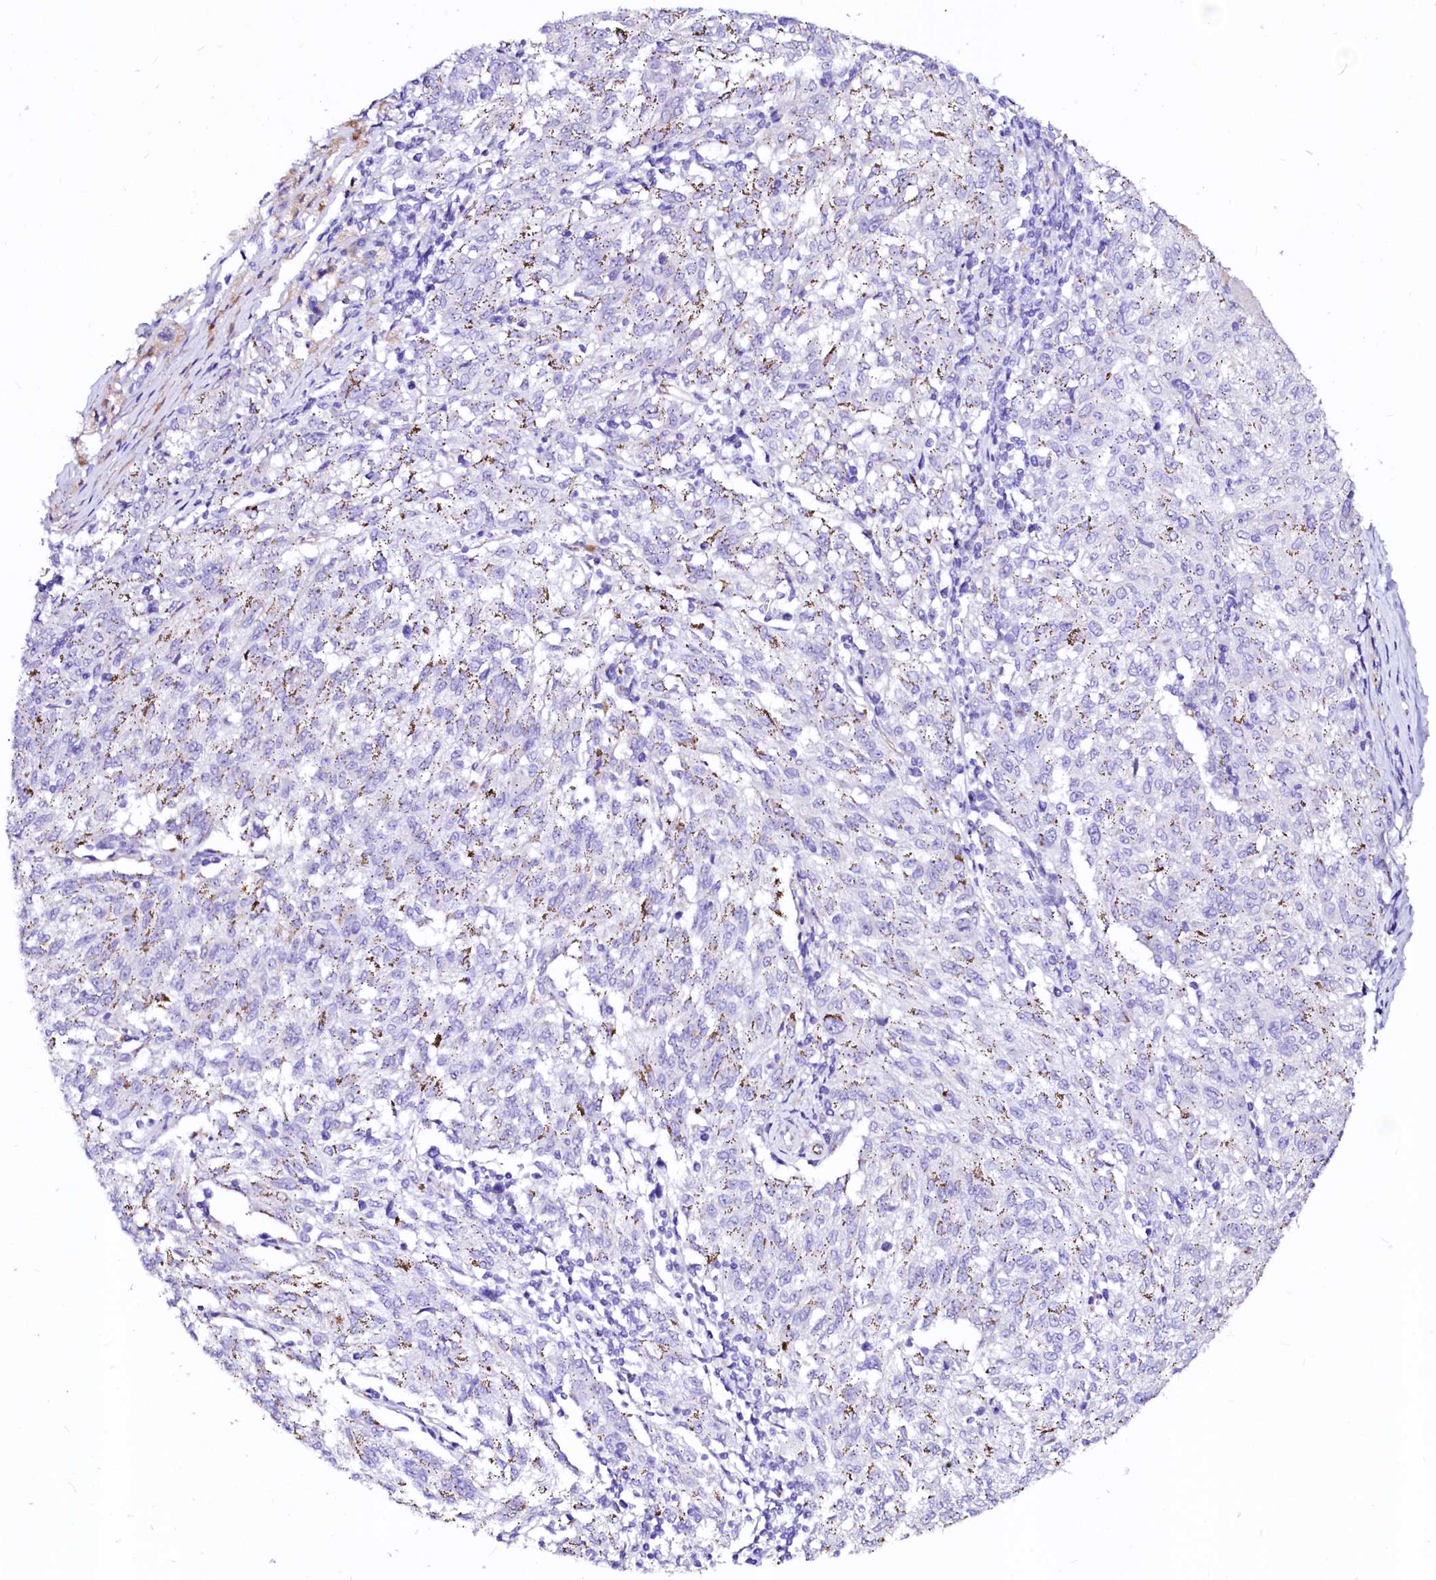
{"staining": {"intensity": "negative", "quantity": "none", "location": "none"}, "tissue": "melanoma", "cell_type": "Tumor cells", "image_type": "cancer", "snomed": [{"axis": "morphology", "description": "Malignant melanoma, NOS"}, {"axis": "topography", "description": "Skin"}], "caption": "DAB immunohistochemical staining of human malignant melanoma shows no significant positivity in tumor cells.", "gene": "SFR1", "patient": {"sex": "female", "age": 72}}